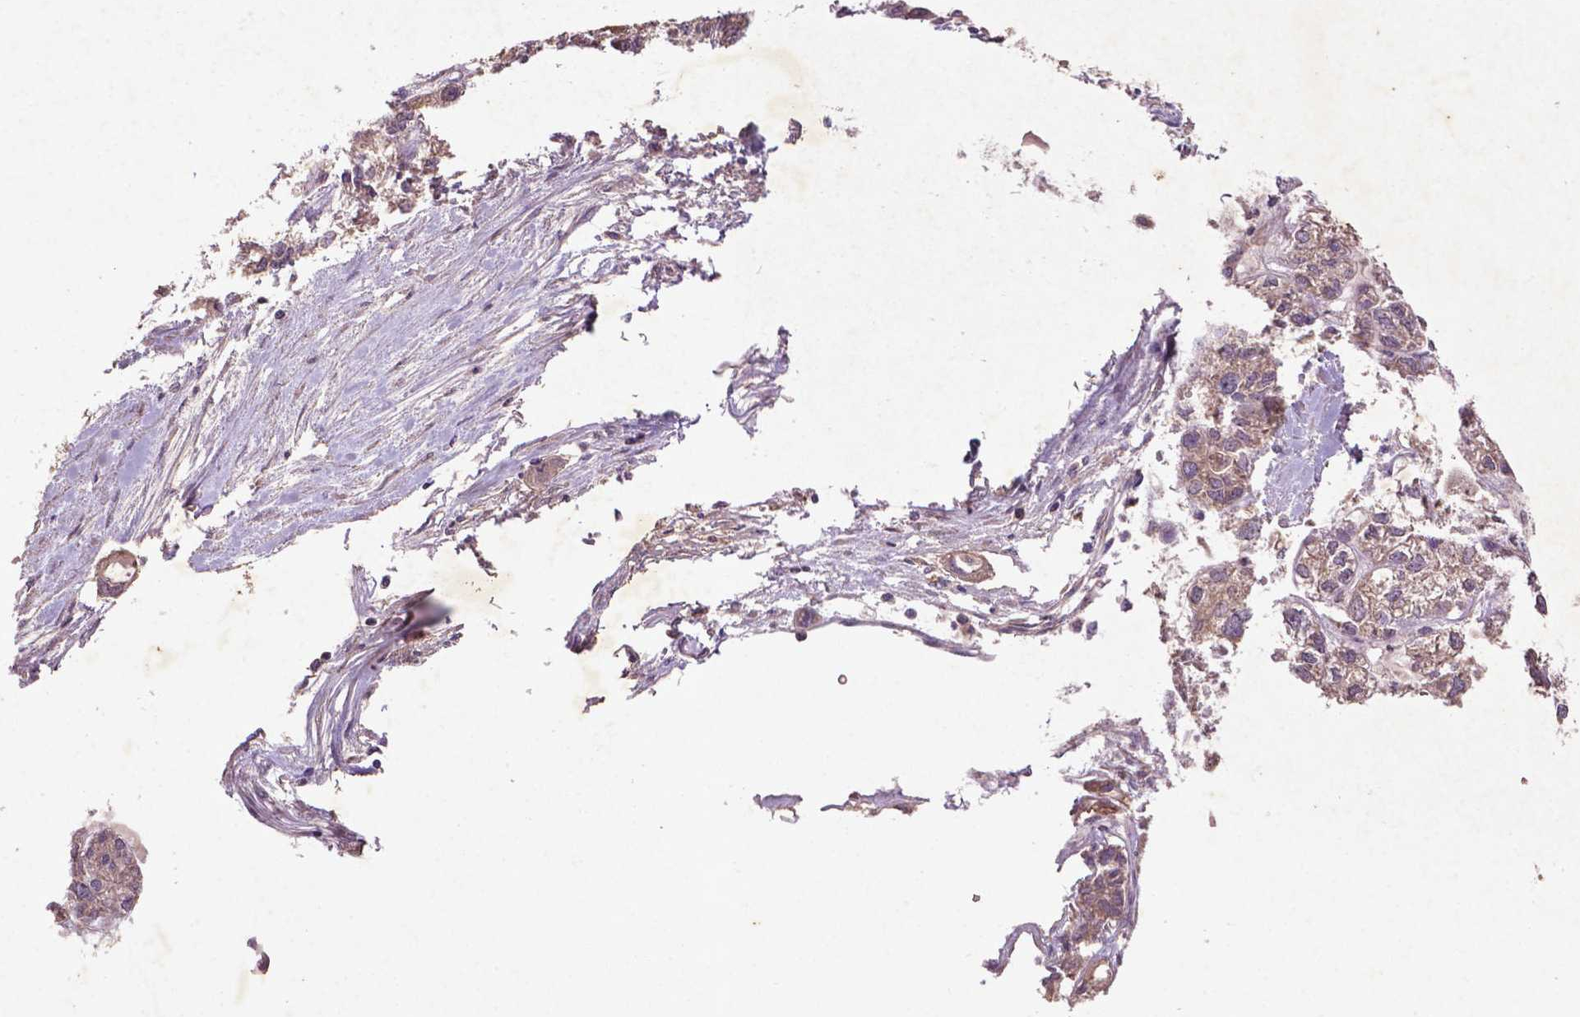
{"staining": {"intensity": "weak", "quantity": ">75%", "location": "cytoplasmic/membranous"}, "tissue": "ovarian cancer", "cell_type": "Tumor cells", "image_type": "cancer", "snomed": [{"axis": "morphology", "description": "Carcinoma, endometroid"}, {"axis": "topography", "description": "Ovary"}], "caption": "The image demonstrates a brown stain indicating the presence of a protein in the cytoplasmic/membranous of tumor cells in ovarian cancer (endometroid carcinoma).", "gene": "COQ2", "patient": {"sex": "female", "age": 64}}